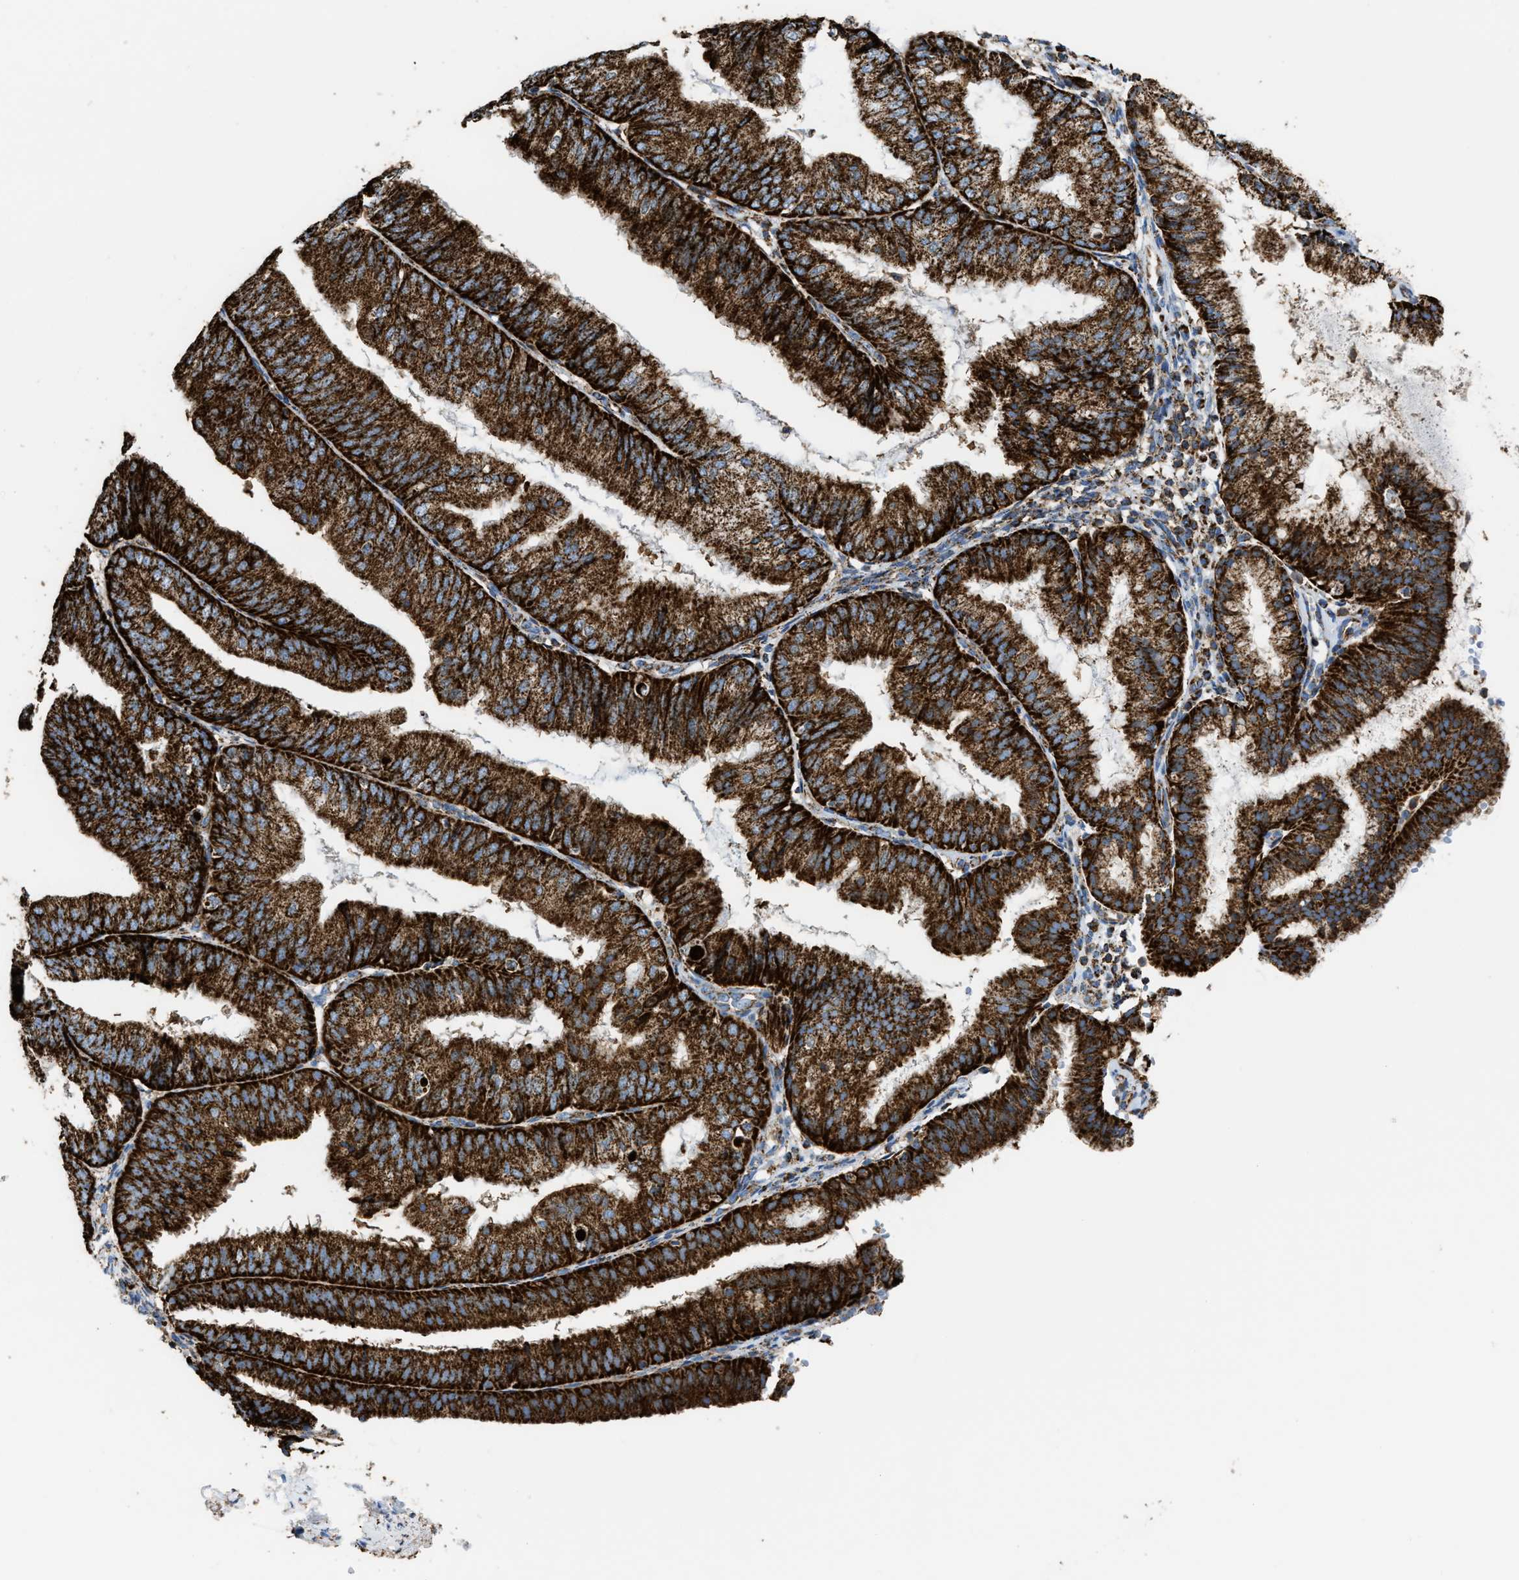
{"staining": {"intensity": "strong", "quantity": ">75%", "location": "cytoplasmic/membranous"}, "tissue": "endometrial cancer", "cell_type": "Tumor cells", "image_type": "cancer", "snomed": [{"axis": "morphology", "description": "Adenocarcinoma, NOS"}, {"axis": "topography", "description": "Endometrium"}], "caption": "Immunohistochemistry image of human endometrial cancer (adenocarcinoma) stained for a protein (brown), which exhibits high levels of strong cytoplasmic/membranous expression in about >75% of tumor cells.", "gene": "ECHS1", "patient": {"sex": "female", "age": 63}}